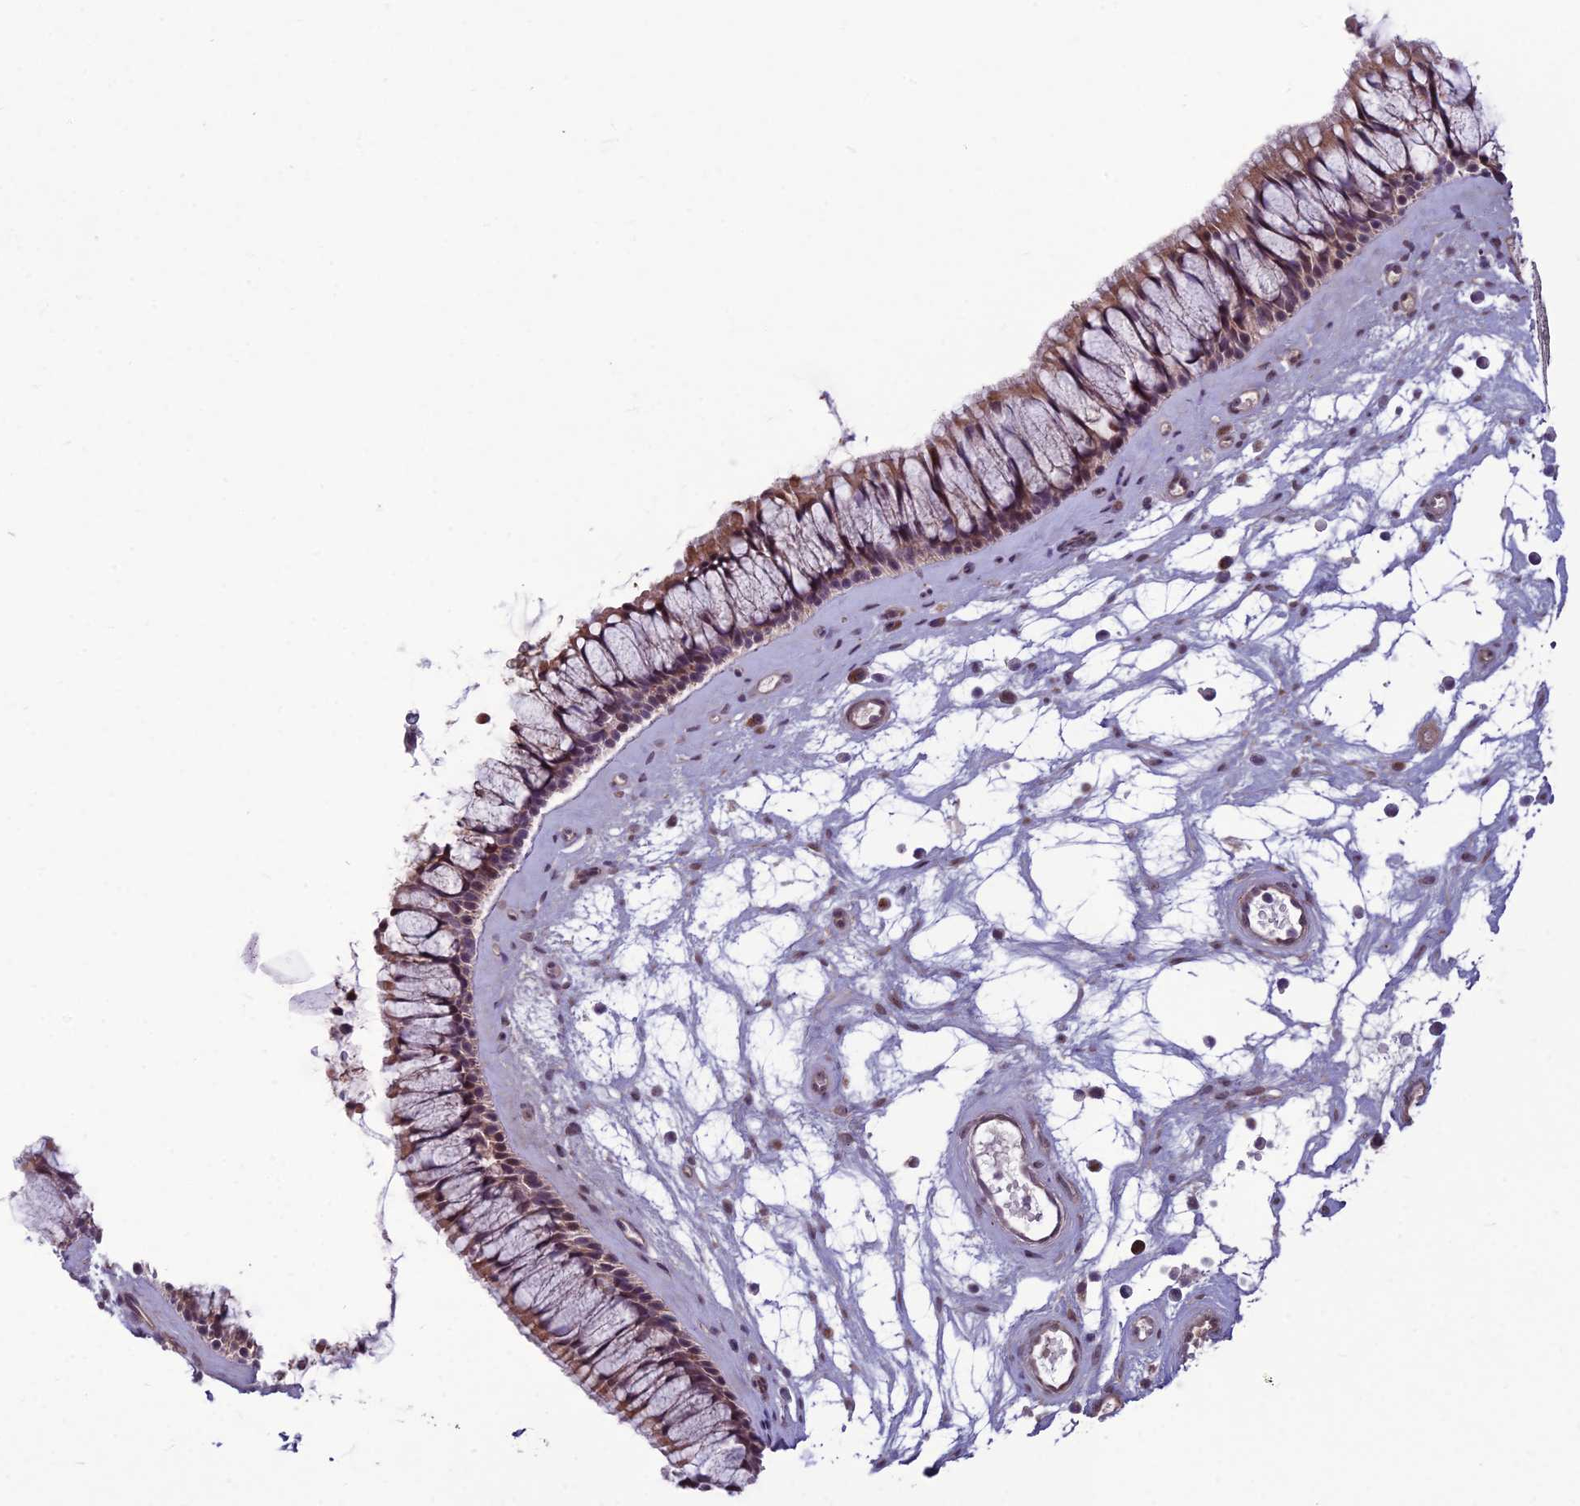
{"staining": {"intensity": "moderate", "quantity": ">75%", "location": "cytoplasmic/membranous"}, "tissue": "nasopharynx", "cell_type": "Respiratory epithelial cells", "image_type": "normal", "snomed": [{"axis": "morphology", "description": "Normal tissue, NOS"}, {"axis": "topography", "description": "Nasopharynx"}], "caption": "Immunohistochemical staining of benign human nasopharynx reveals medium levels of moderate cytoplasmic/membranous expression in approximately >75% of respiratory epithelial cells. Immunohistochemistry (ihc) stains the protein in brown and the nuclei are stained blue.", "gene": "FBRS", "patient": {"sex": "male", "age": 64}}